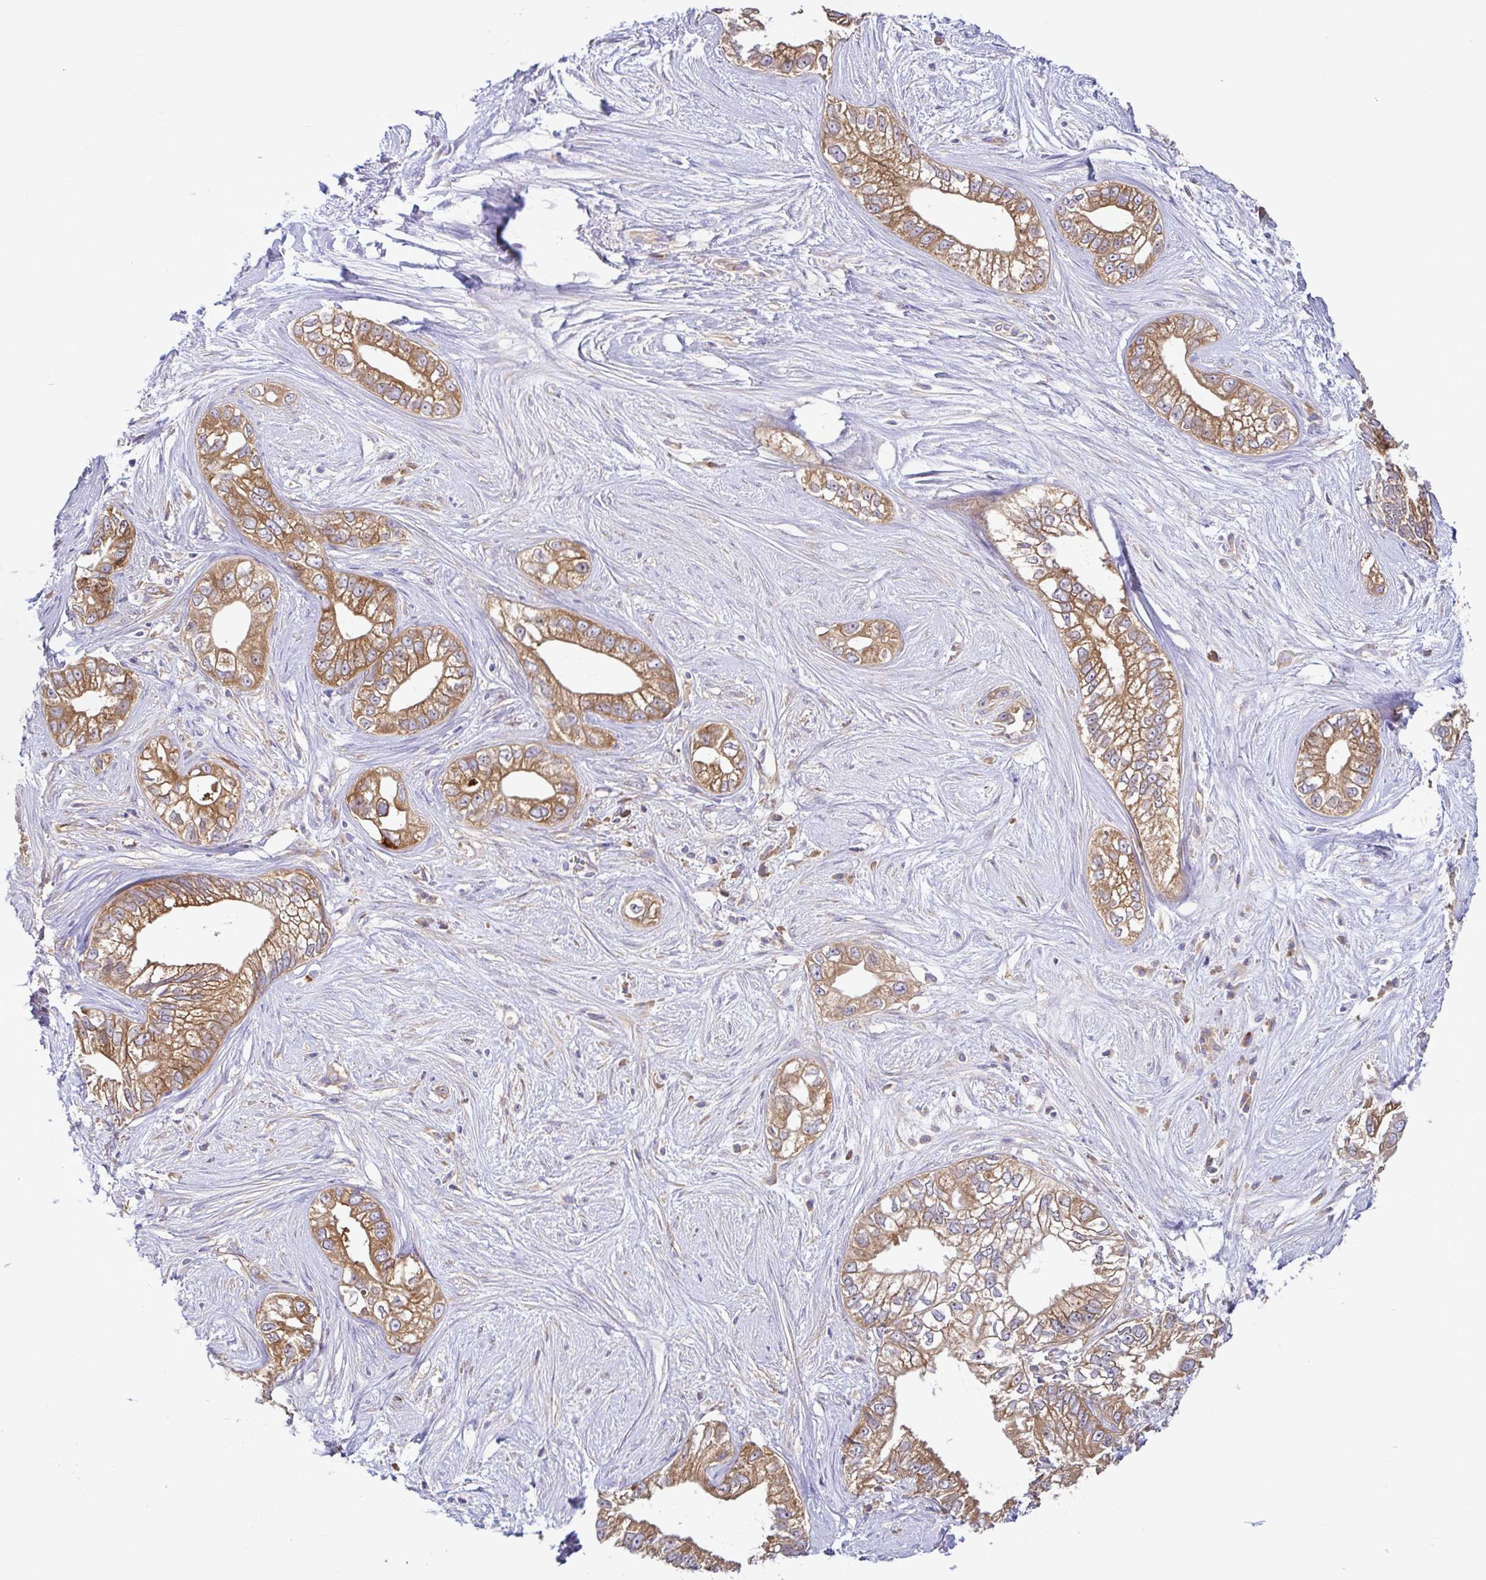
{"staining": {"intensity": "strong", "quantity": ">75%", "location": "cytoplasmic/membranous"}, "tissue": "pancreatic cancer", "cell_type": "Tumor cells", "image_type": "cancer", "snomed": [{"axis": "morphology", "description": "Adenocarcinoma, NOS"}, {"axis": "topography", "description": "Pancreas"}], "caption": "About >75% of tumor cells in human pancreatic cancer display strong cytoplasmic/membranous protein positivity as visualized by brown immunohistochemical staining.", "gene": "LARS1", "patient": {"sex": "male", "age": 70}}